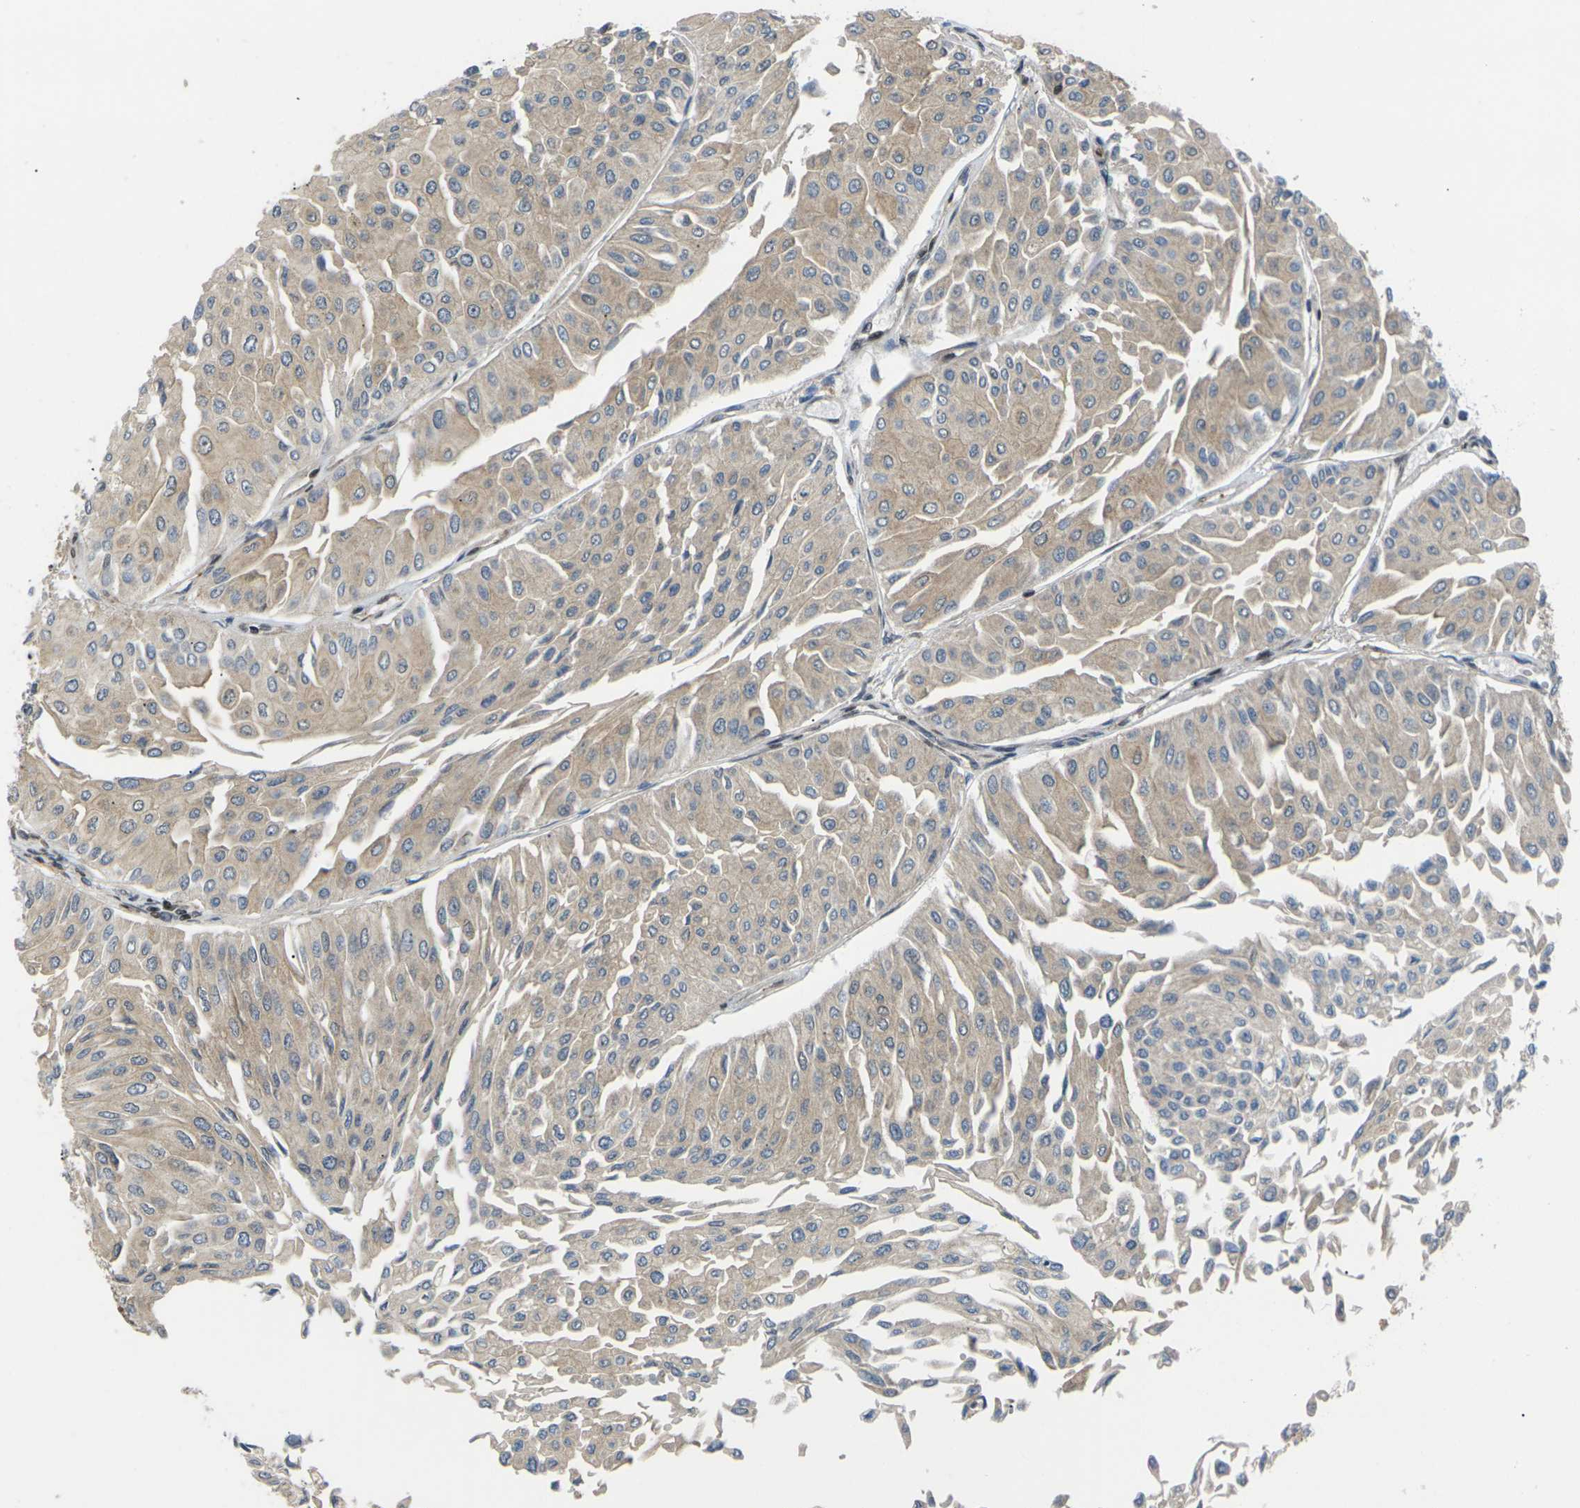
{"staining": {"intensity": "weak", "quantity": ">75%", "location": "cytoplasmic/membranous"}, "tissue": "urothelial cancer", "cell_type": "Tumor cells", "image_type": "cancer", "snomed": [{"axis": "morphology", "description": "Urothelial carcinoma, Low grade"}, {"axis": "topography", "description": "Urinary bladder"}], "caption": "This photomicrograph displays immunohistochemistry (IHC) staining of urothelial cancer, with low weak cytoplasmic/membranous expression in about >75% of tumor cells.", "gene": "RPS6KA3", "patient": {"sex": "male", "age": 67}}